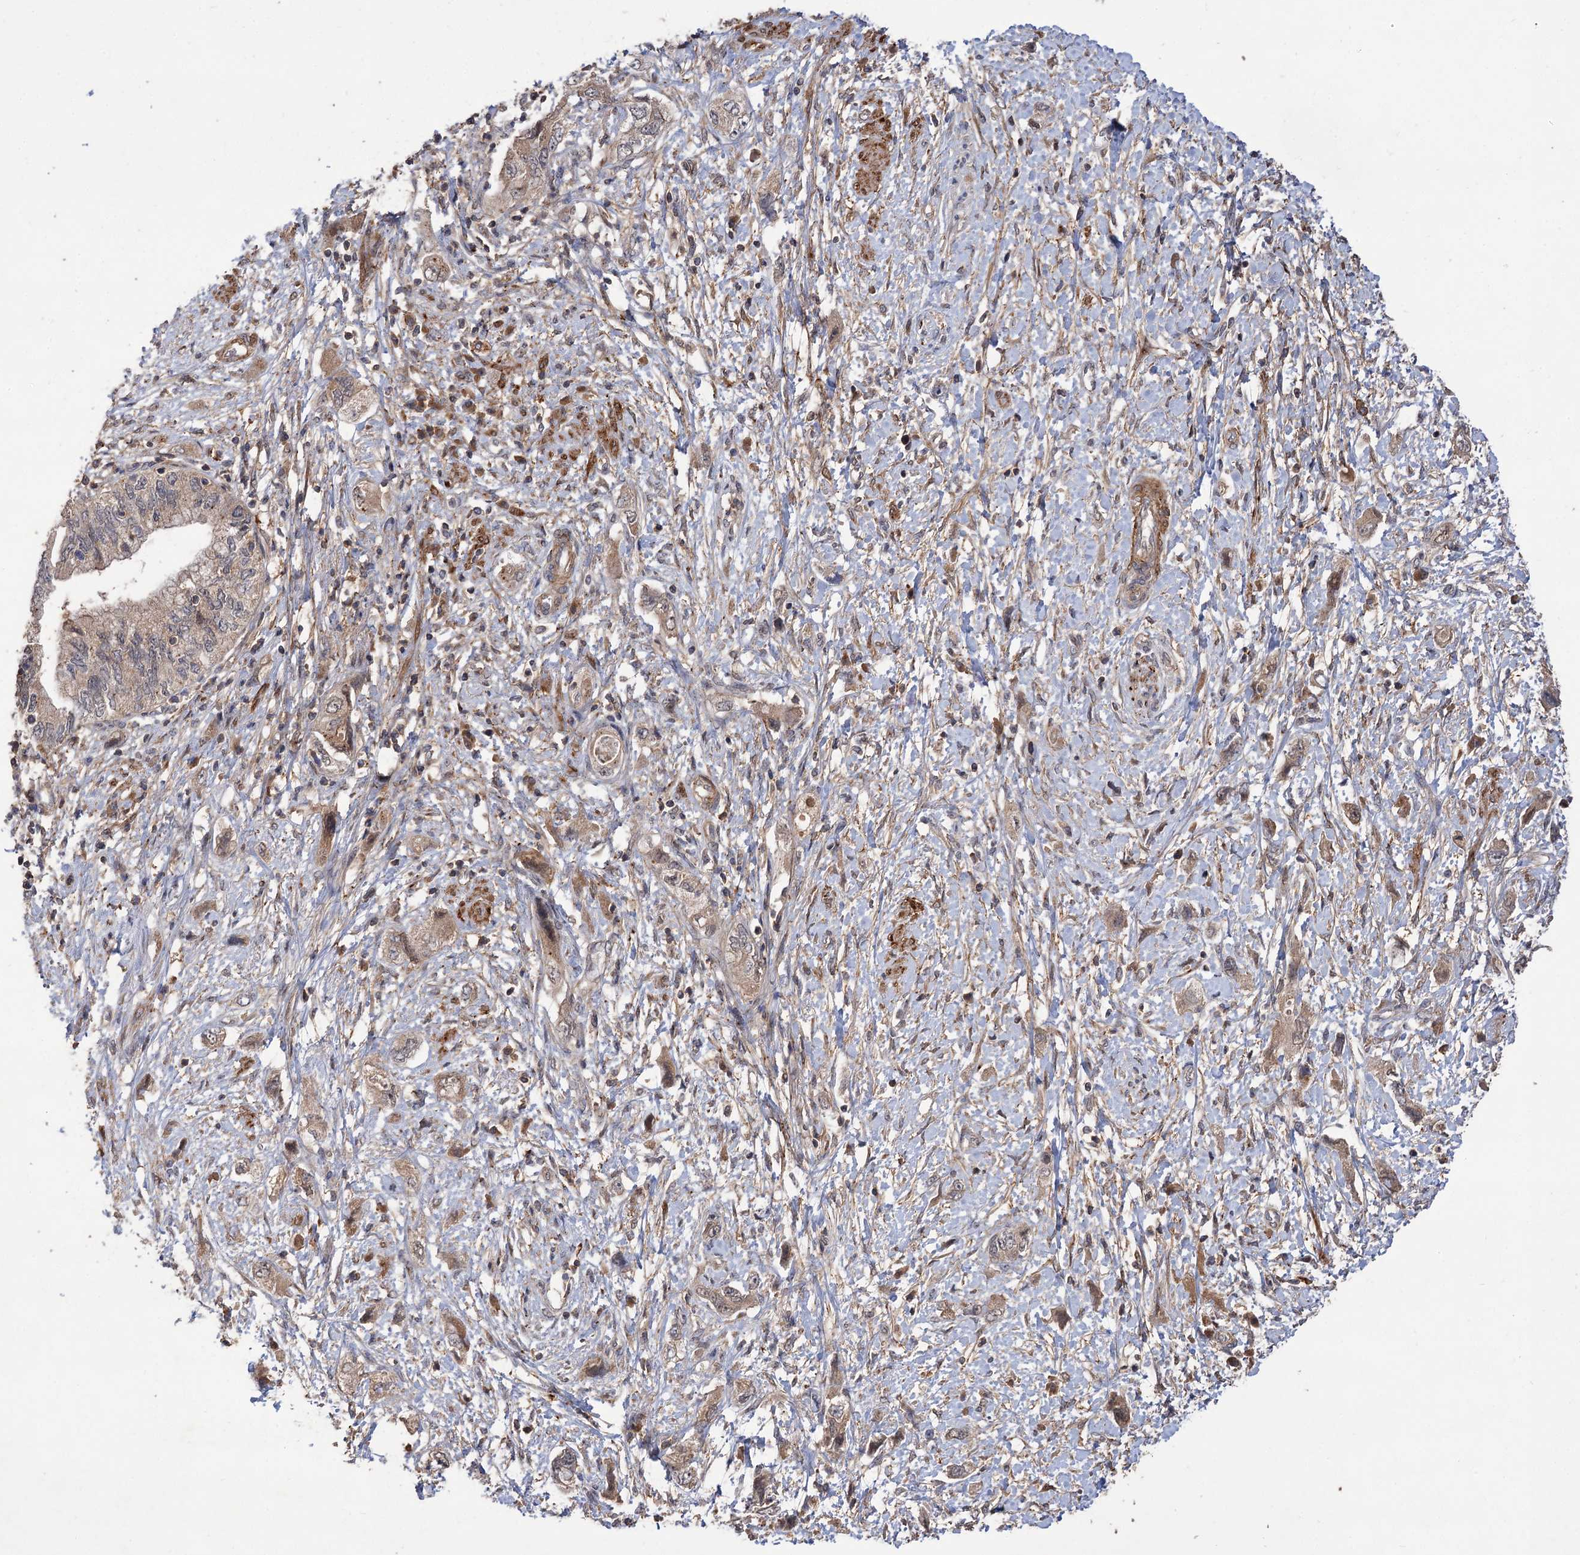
{"staining": {"intensity": "weak", "quantity": ">75%", "location": "cytoplasmic/membranous"}, "tissue": "pancreatic cancer", "cell_type": "Tumor cells", "image_type": "cancer", "snomed": [{"axis": "morphology", "description": "Adenocarcinoma, NOS"}, {"axis": "topography", "description": "Pancreas"}], "caption": "Protein analysis of pancreatic adenocarcinoma tissue displays weak cytoplasmic/membranous positivity in about >75% of tumor cells.", "gene": "FBXW8", "patient": {"sex": "female", "age": 73}}